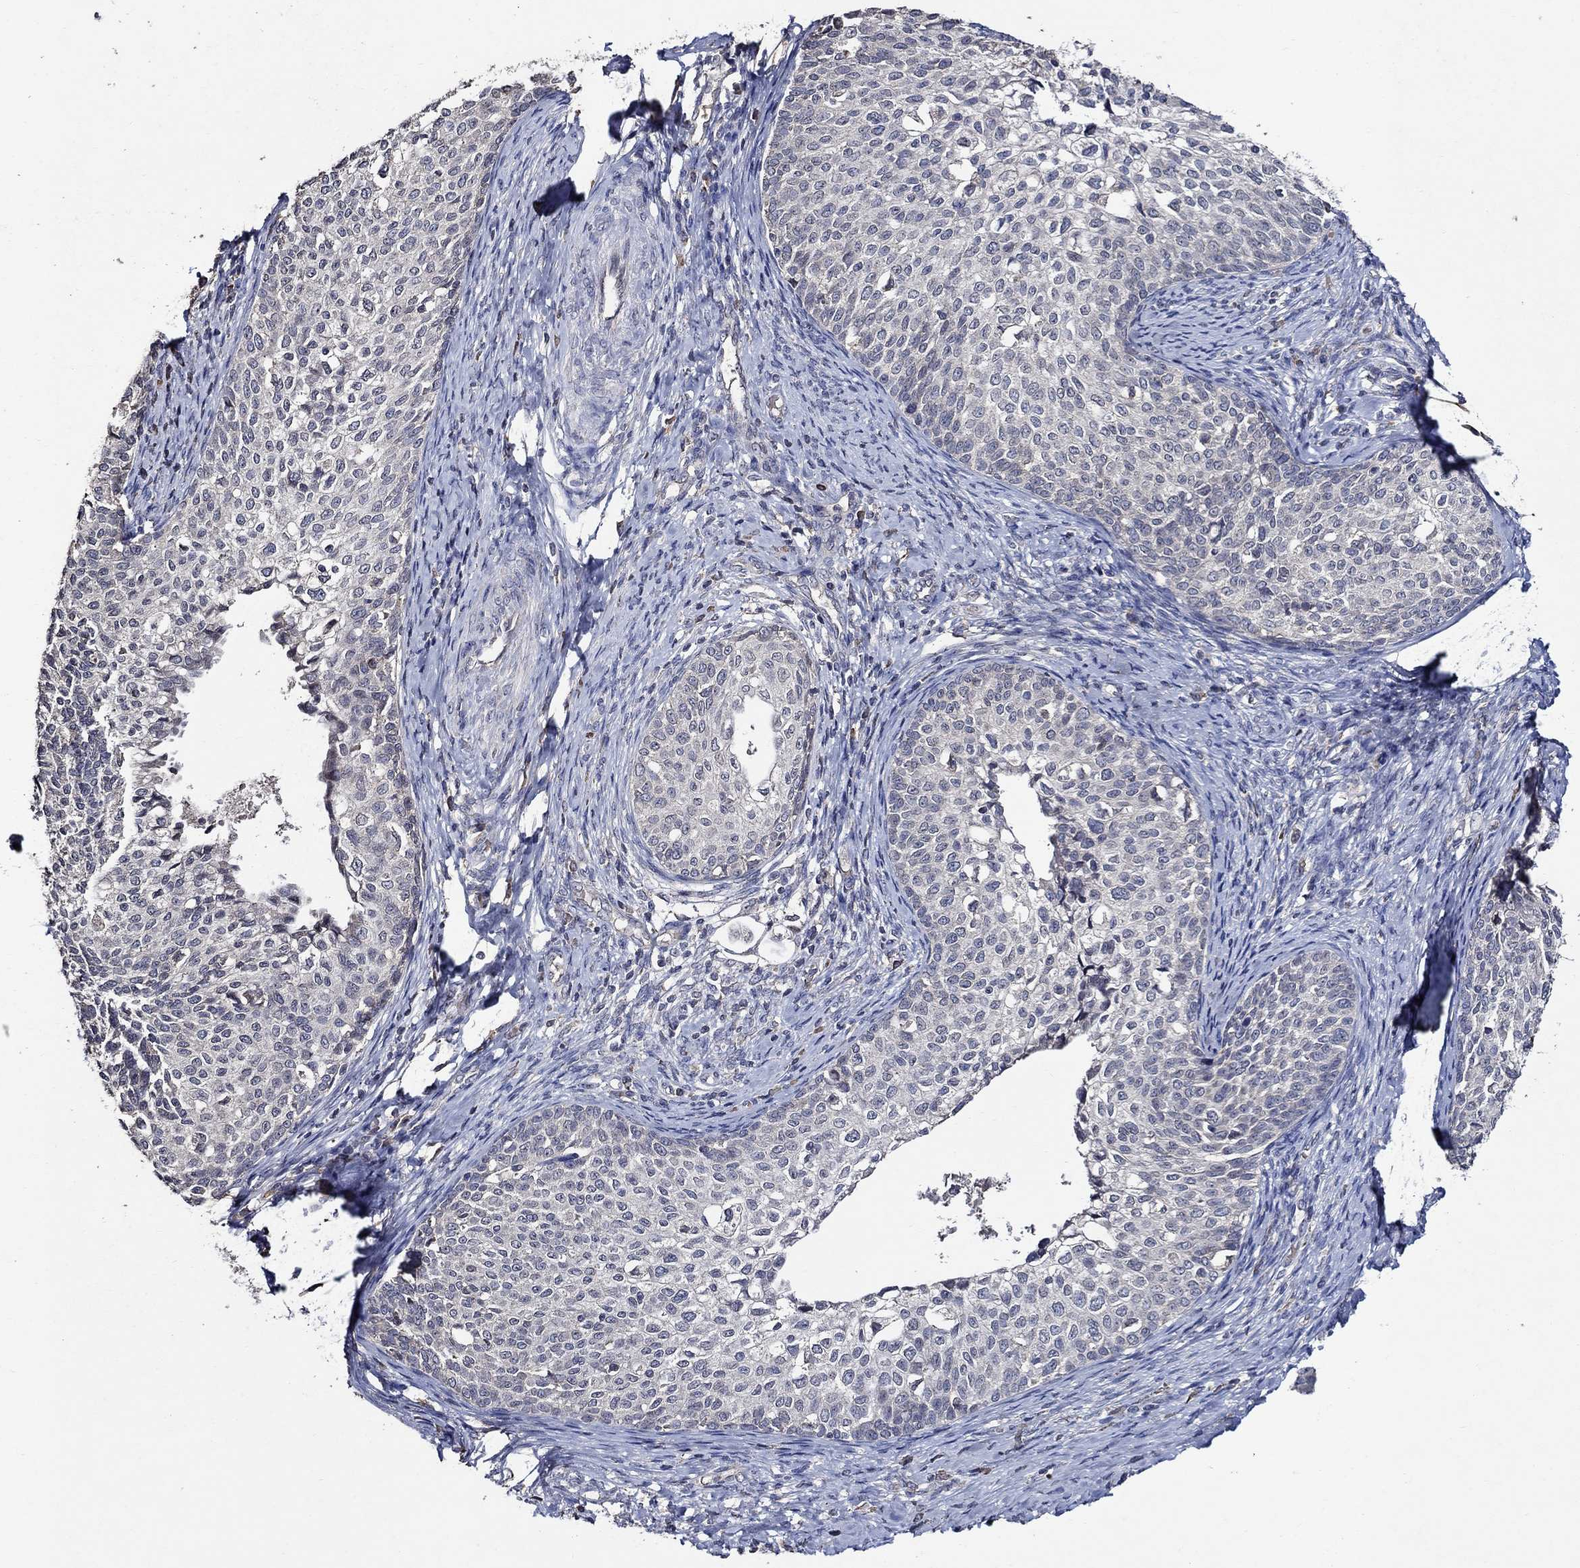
{"staining": {"intensity": "negative", "quantity": "none", "location": "none"}, "tissue": "cervical cancer", "cell_type": "Tumor cells", "image_type": "cancer", "snomed": [{"axis": "morphology", "description": "Squamous cell carcinoma, NOS"}, {"axis": "topography", "description": "Cervix"}], "caption": "Immunohistochemical staining of human cervical cancer exhibits no significant staining in tumor cells.", "gene": "HAP1", "patient": {"sex": "female", "age": 51}}